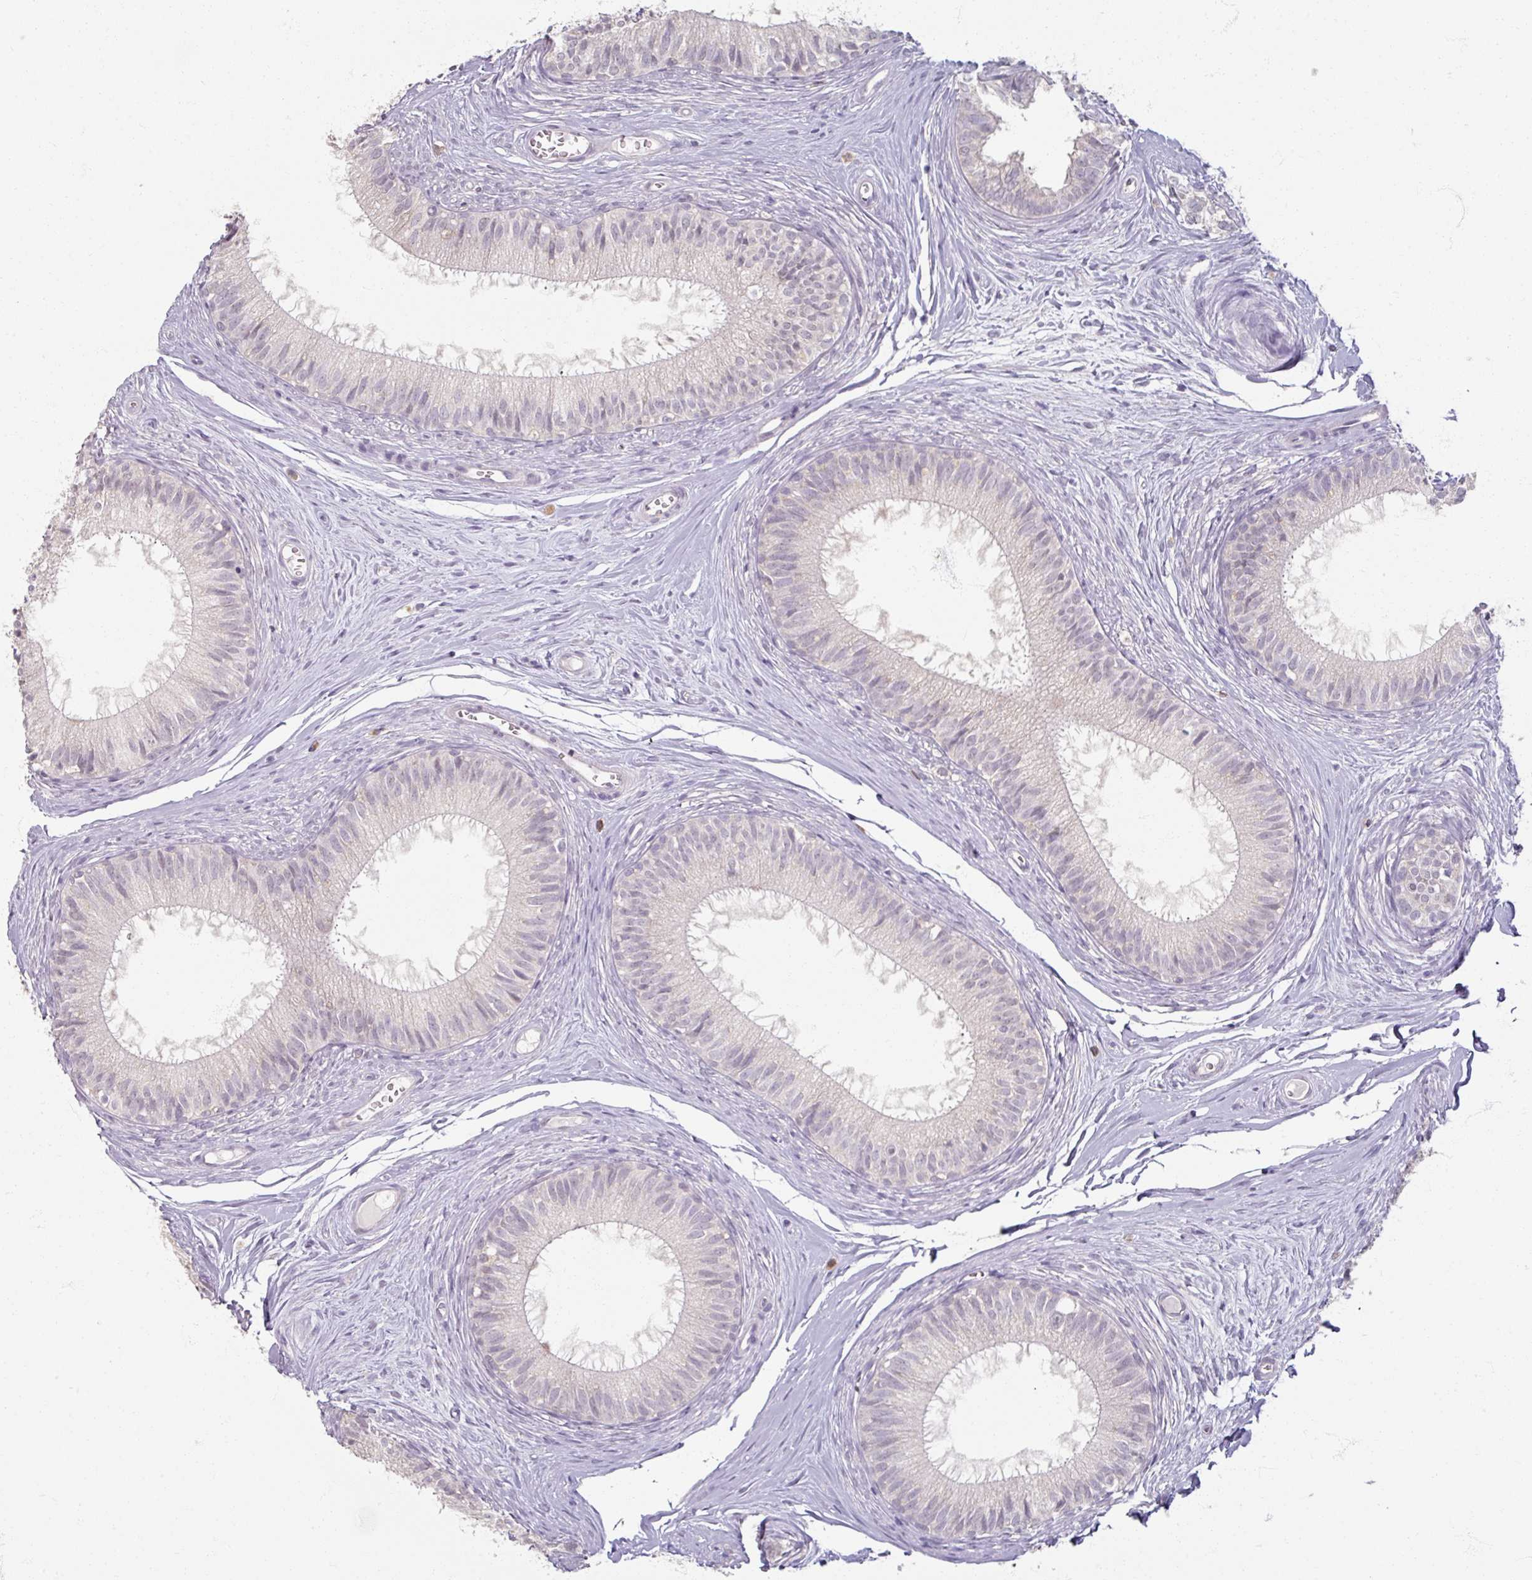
{"staining": {"intensity": "negative", "quantity": "none", "location": "none"}, "tissue": "epididymis", "cell_type": "Glandular cells", "image_type": "normal", "snomed": [{"axis": "morphology", "description": "Normal tissue, NOS"}, {"axis": "topography", "description": "Epididymis"}], "caption": "The photomicrograph exhibits no significant staining in glandular cells of epididymis. The staining was performed using DAB to visualize the protein expression in brown, while the nuclei were stained in blue with hematoxylin (Magnification: 20x).", "gene": "SOX11", "patient": {"sex": "male", "age": 25}}